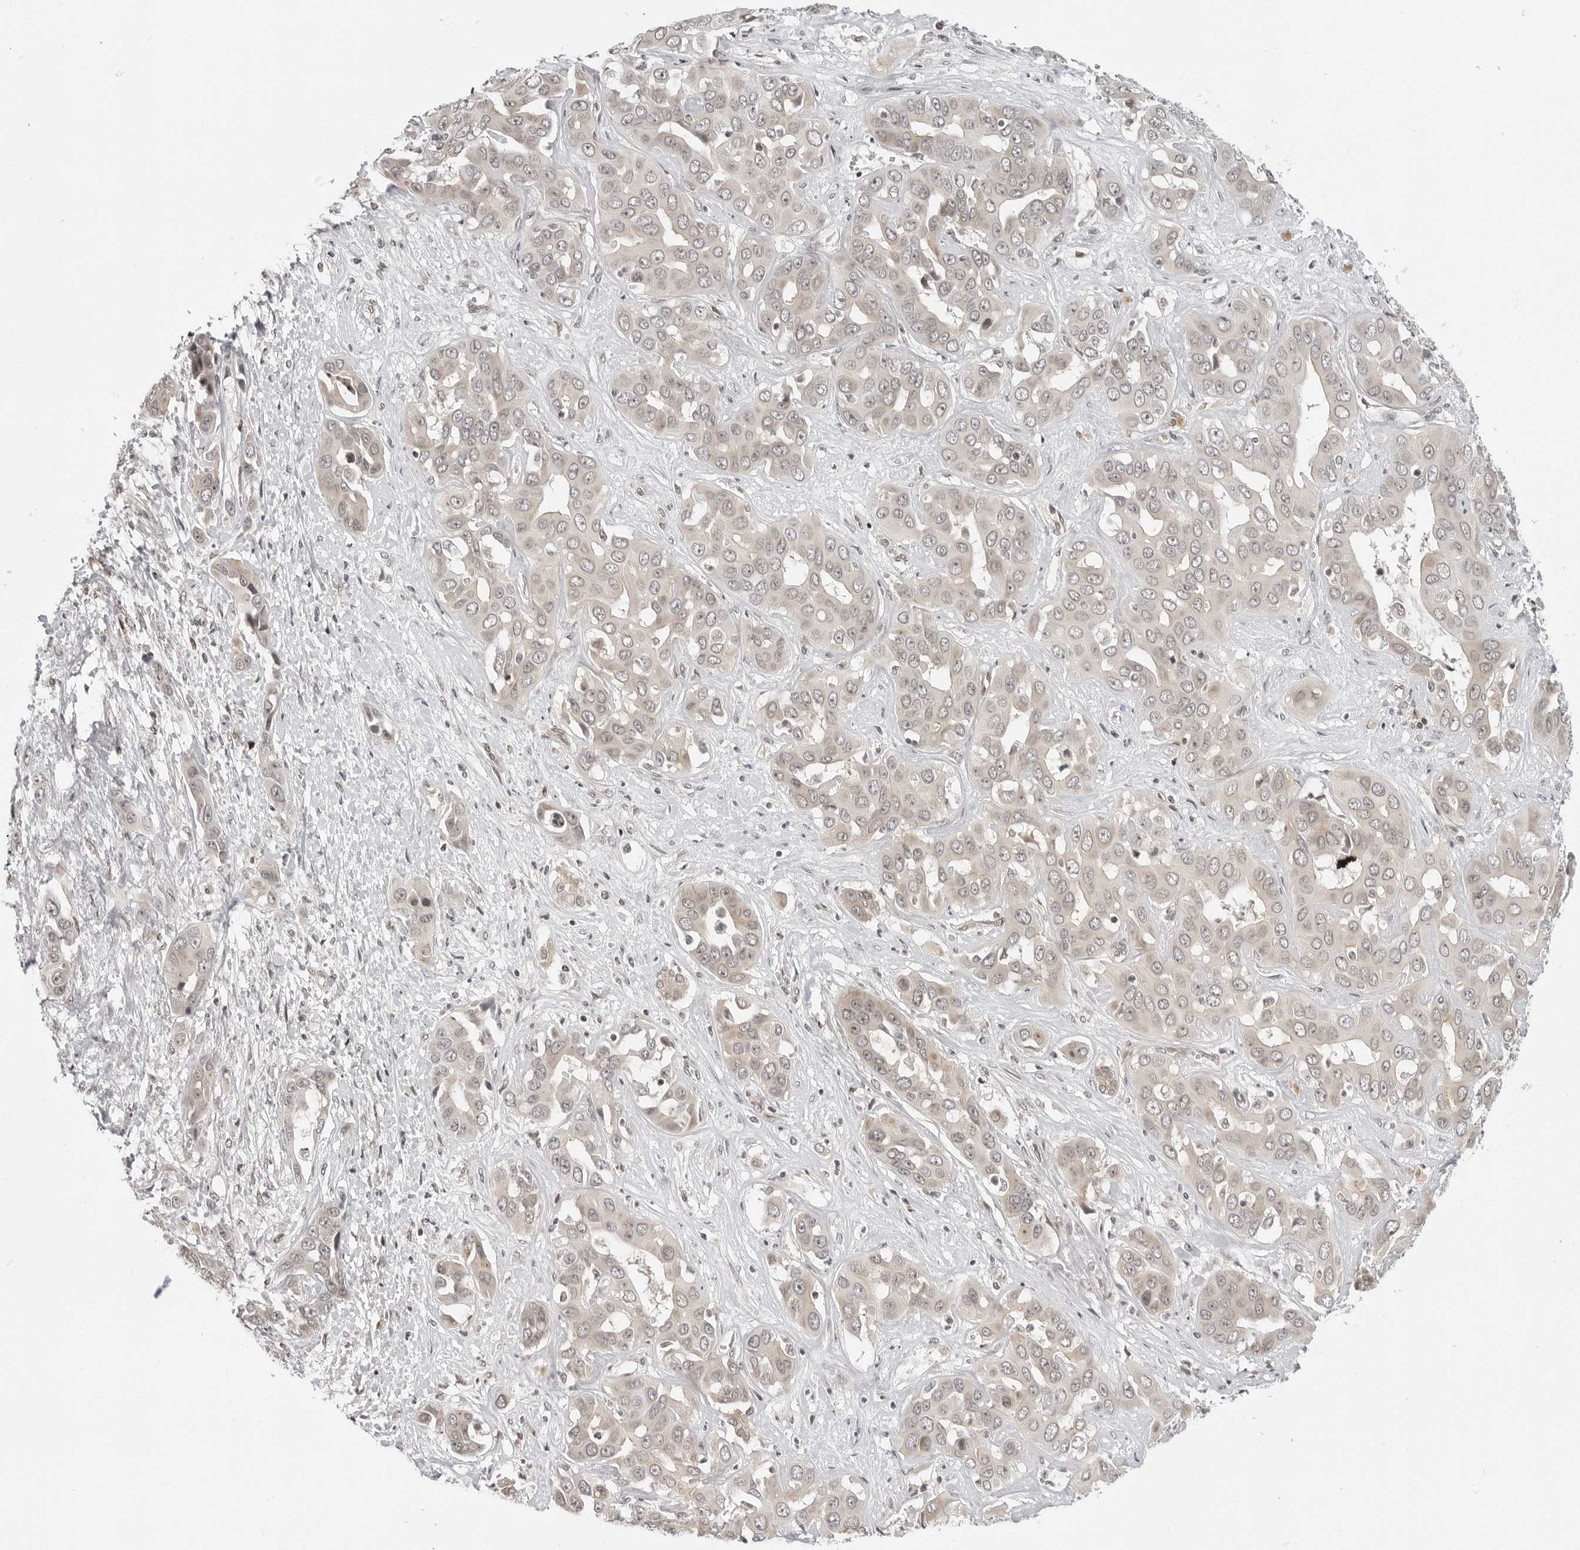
{"staining": {"intensity": "weak", "quantity": "<25%", "location": "cytoplasmic/membranous,nuclear"}, "tissue": "liver cancer", "cell_type": "Tumor cells", "image_type": "cancer", "snomed": [{"axis": "morphology", "description": "Cholangiocarcinoma"}, {"axis": "topography", "description": "Liver"}], "caption": "Immunohistochemical staining of human liver cholangiocarcinoma reveals no significant expression in tumor cells.", "gene": "C8orf33", "patient": {"sex": "female", "age": 52}}